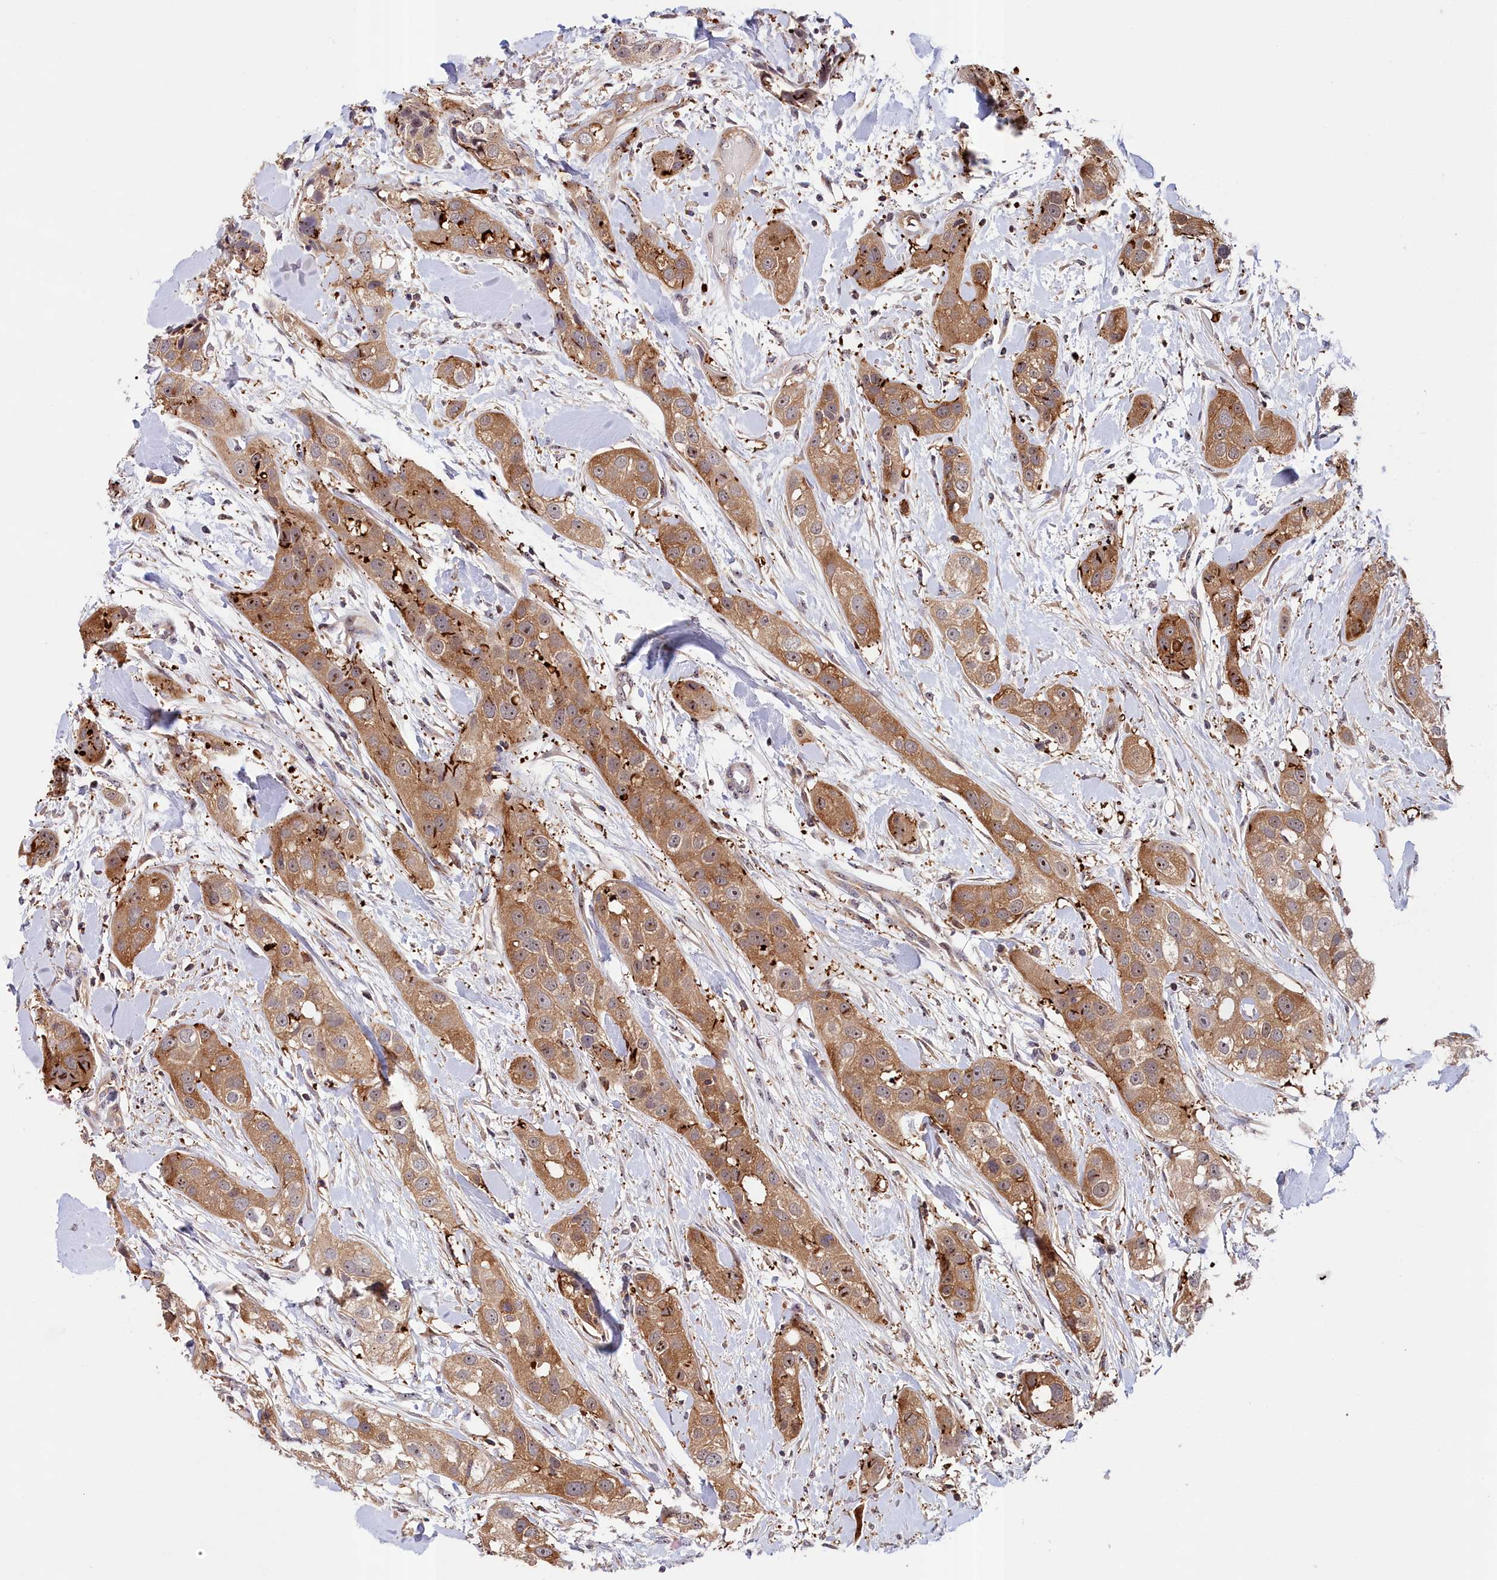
{"staining": {"intensity": "moderate", "quantity": ">75%", "location": "cytoplasmic/membranous,nuclear"}, "tissue": "head and neck cancer", "cell_type": "Tumor cells", "image_type": "cancer", "snomed": [{"axis": "morphology", "description": "Normal tissue, NOS"}, {"axis": "morphology", "description": "Squamous cell carcinoma, NOS"}, {"axis": "topography", "description": "Skeletal muscle"}, {"axis": "topography", "description": "Head-Neck"}], "caption": "Squamous cell carcinoma (head and neck) stained for a protein (brown) displays moderate cytoplasmic/membranous and nuclear positive staining in approximately >75% of tumor cells.", "gene": "NEURL4", "patient": {"sex": "male", "age": 51}}